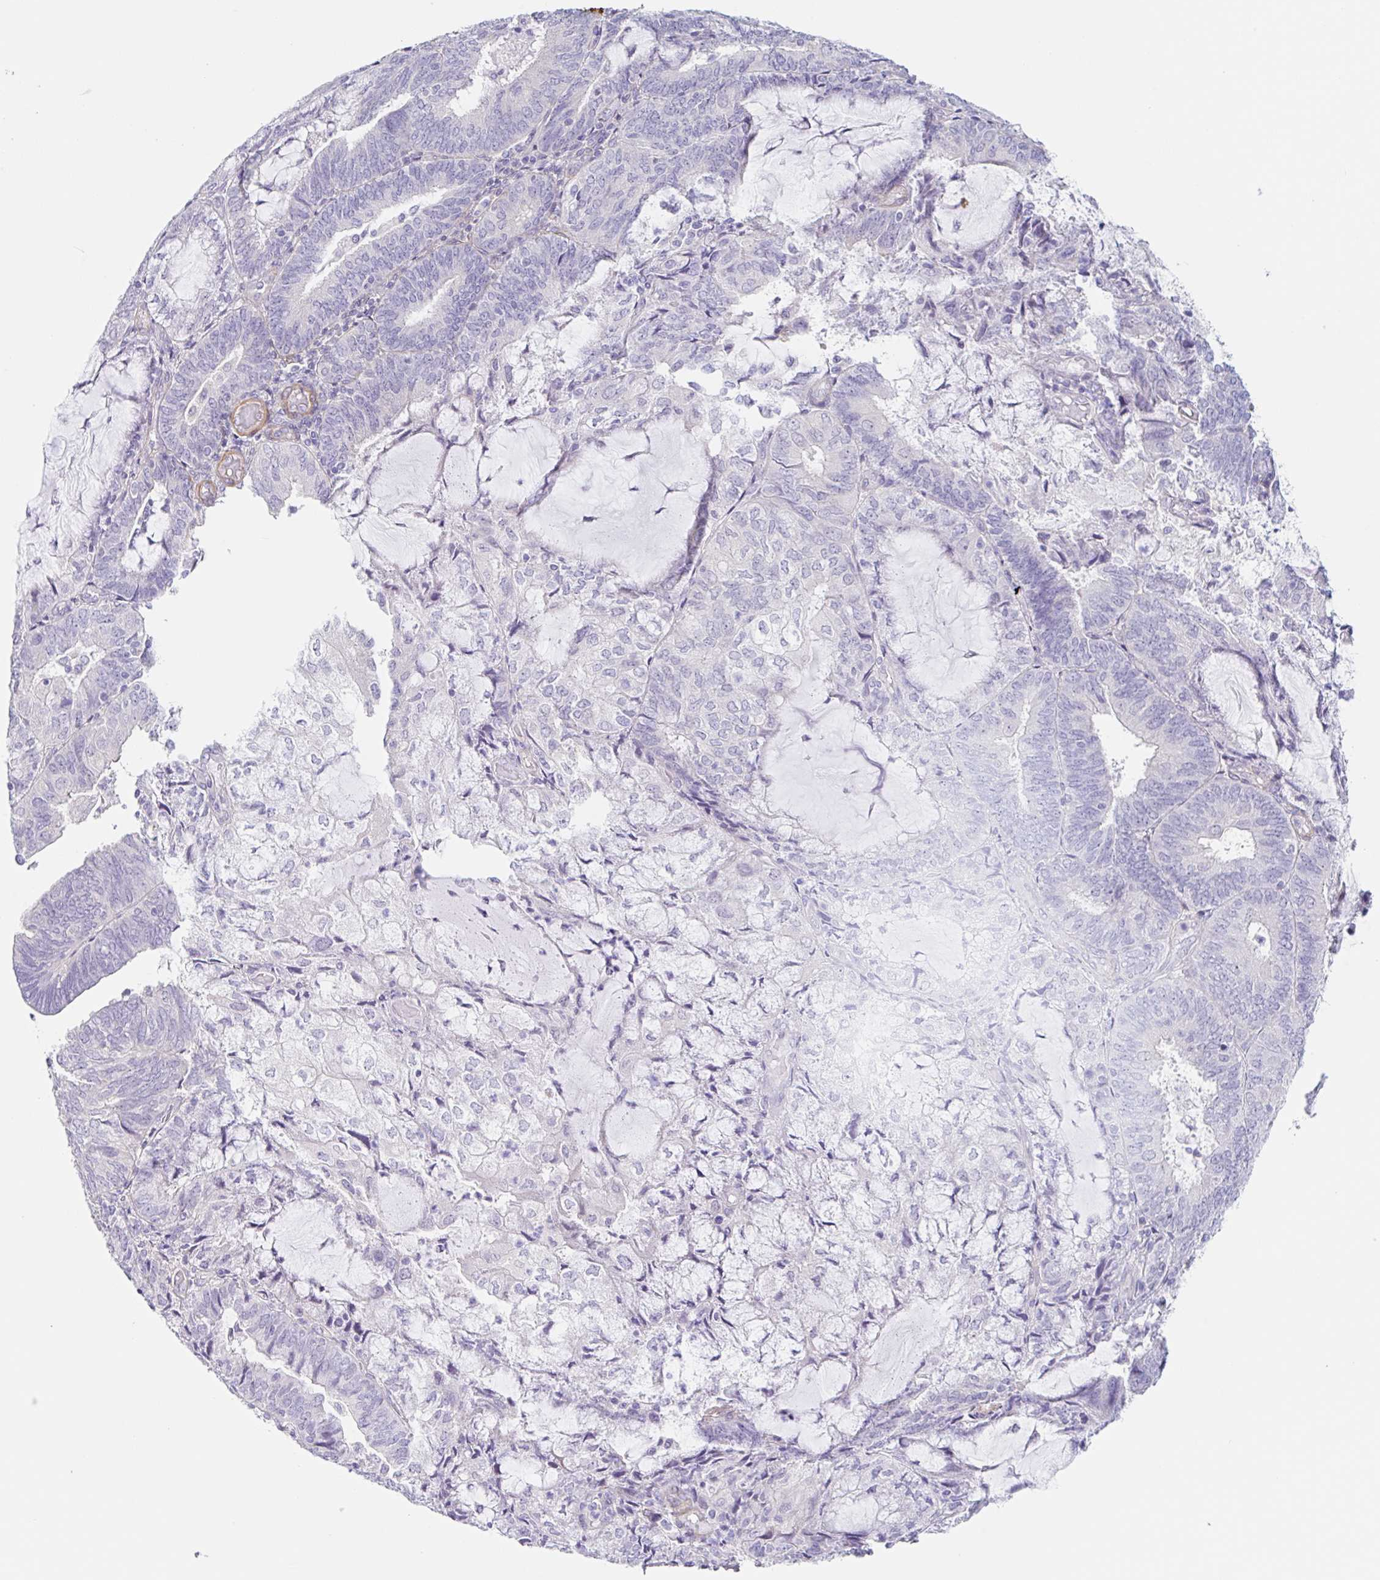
{"staining": {"intensity": "negative", "quantity": "none", "location": "none"}, "tissue": "endometrial cancer", "cell_type": "Tumor cells", "image_type": "cancer", "snomed": [{"axis": "morphology", "description": "Adenocarcinoma, NOS"}, {"axis": "topography", "description": "Endometrium"}], "caption": "DAB immunohistochemical staining of human endometrial adenocarcinoma reveals no significant positivity in tumor cells.", "gene": "DCAF17", "patient": {"sex": "female", "age": 81}}